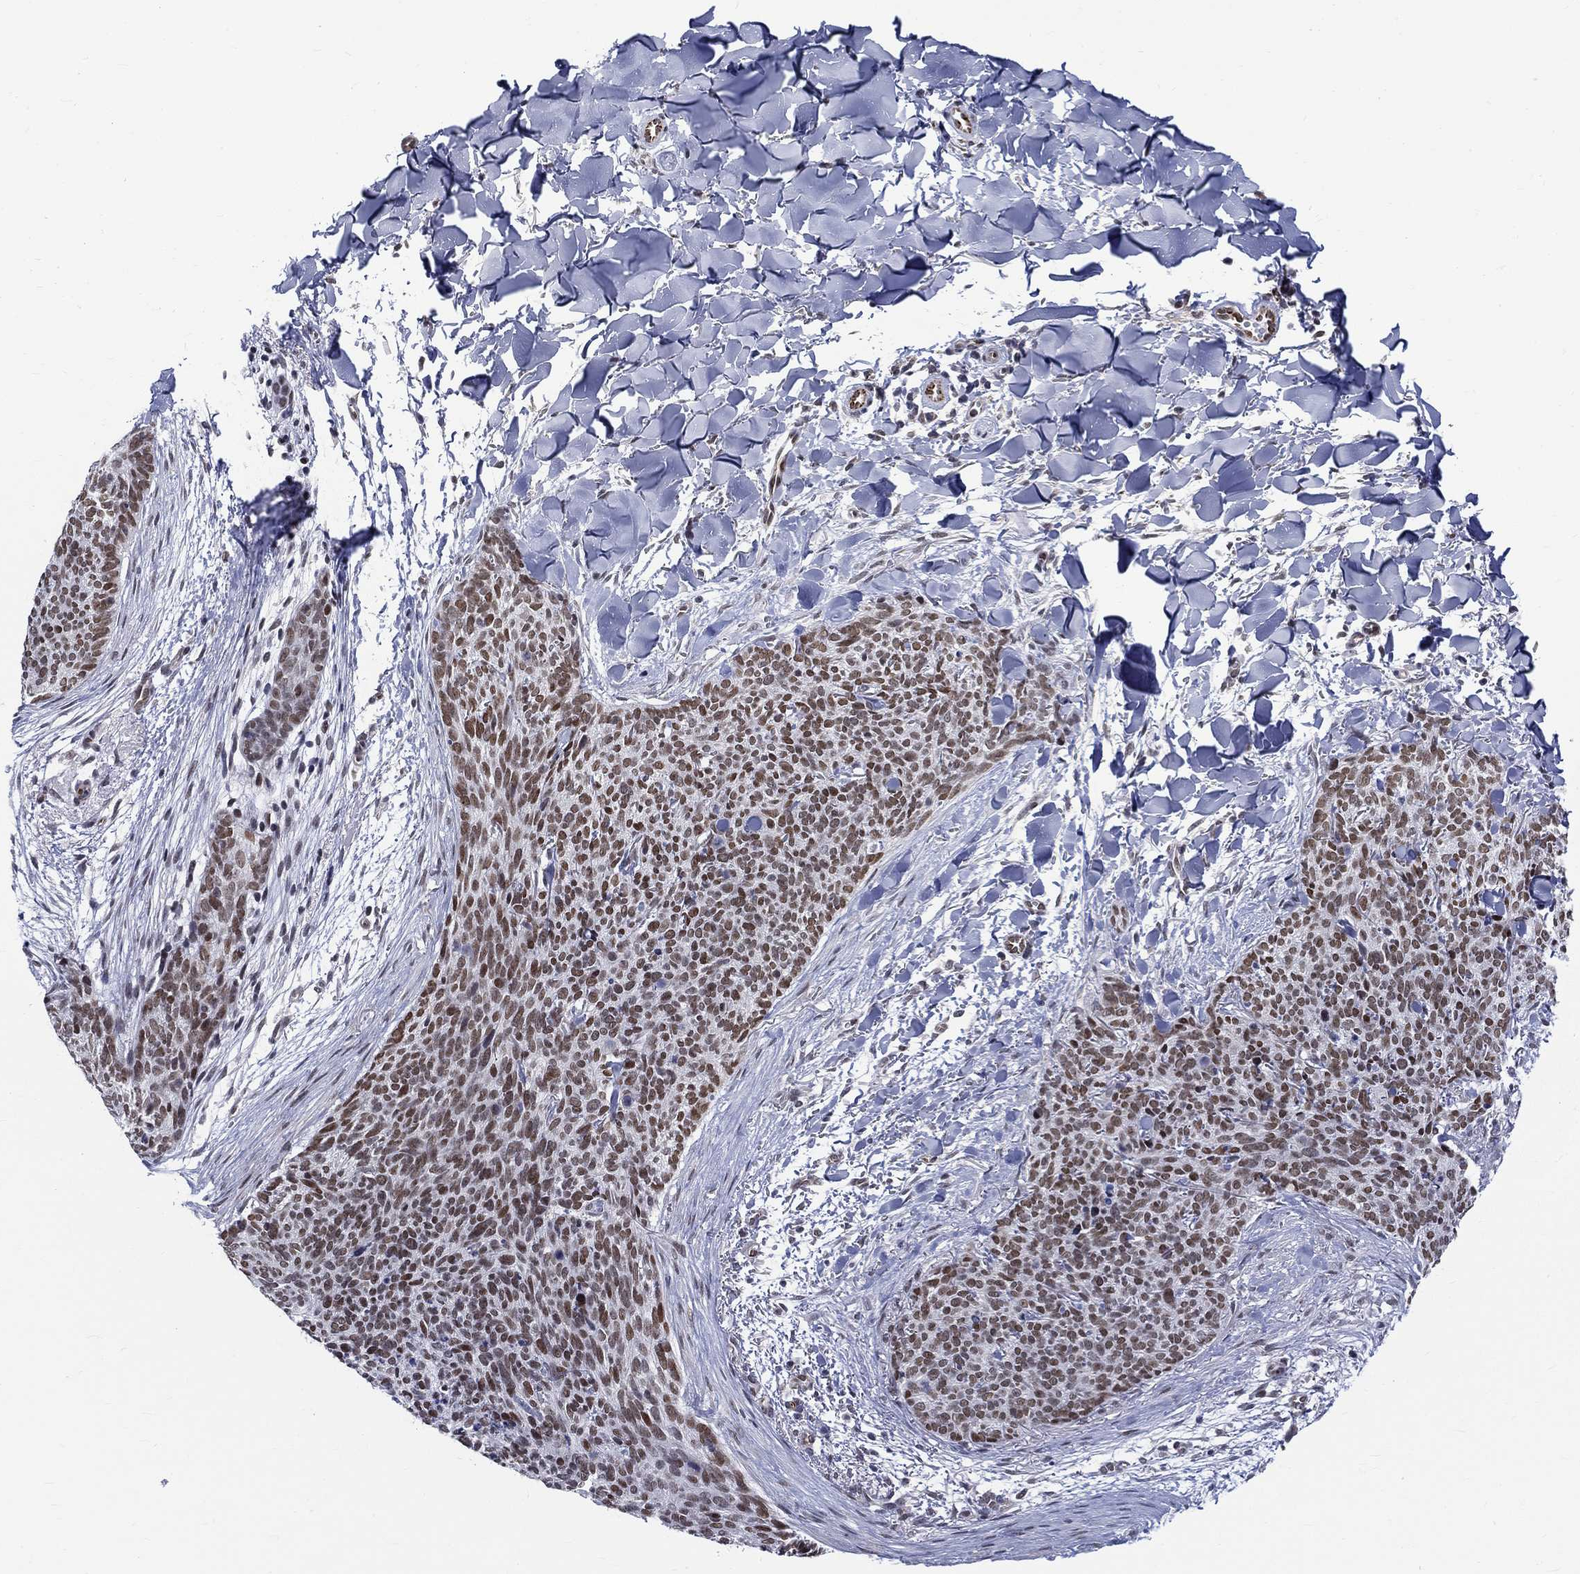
{"staining": {"intensity": "strong", "quantity": "25%-75%", "location": "nuclear"}, "tissue": "skin cancer", "cell_type": "Tumor cells", "image_type": "cancer", "snomed": [{"axis": "morphology", "description": "Basal cell carcinoma"}, {"axis": "topography", "description": "Skin"}], "caption": "Tumor cells display strong nuclear positivity in approximately 25%-75% of cells in skin cancer (basal cell carcinoma).", "gene": "ST6GALNAC1", "patient": {"sex": "male", "age": 64}}